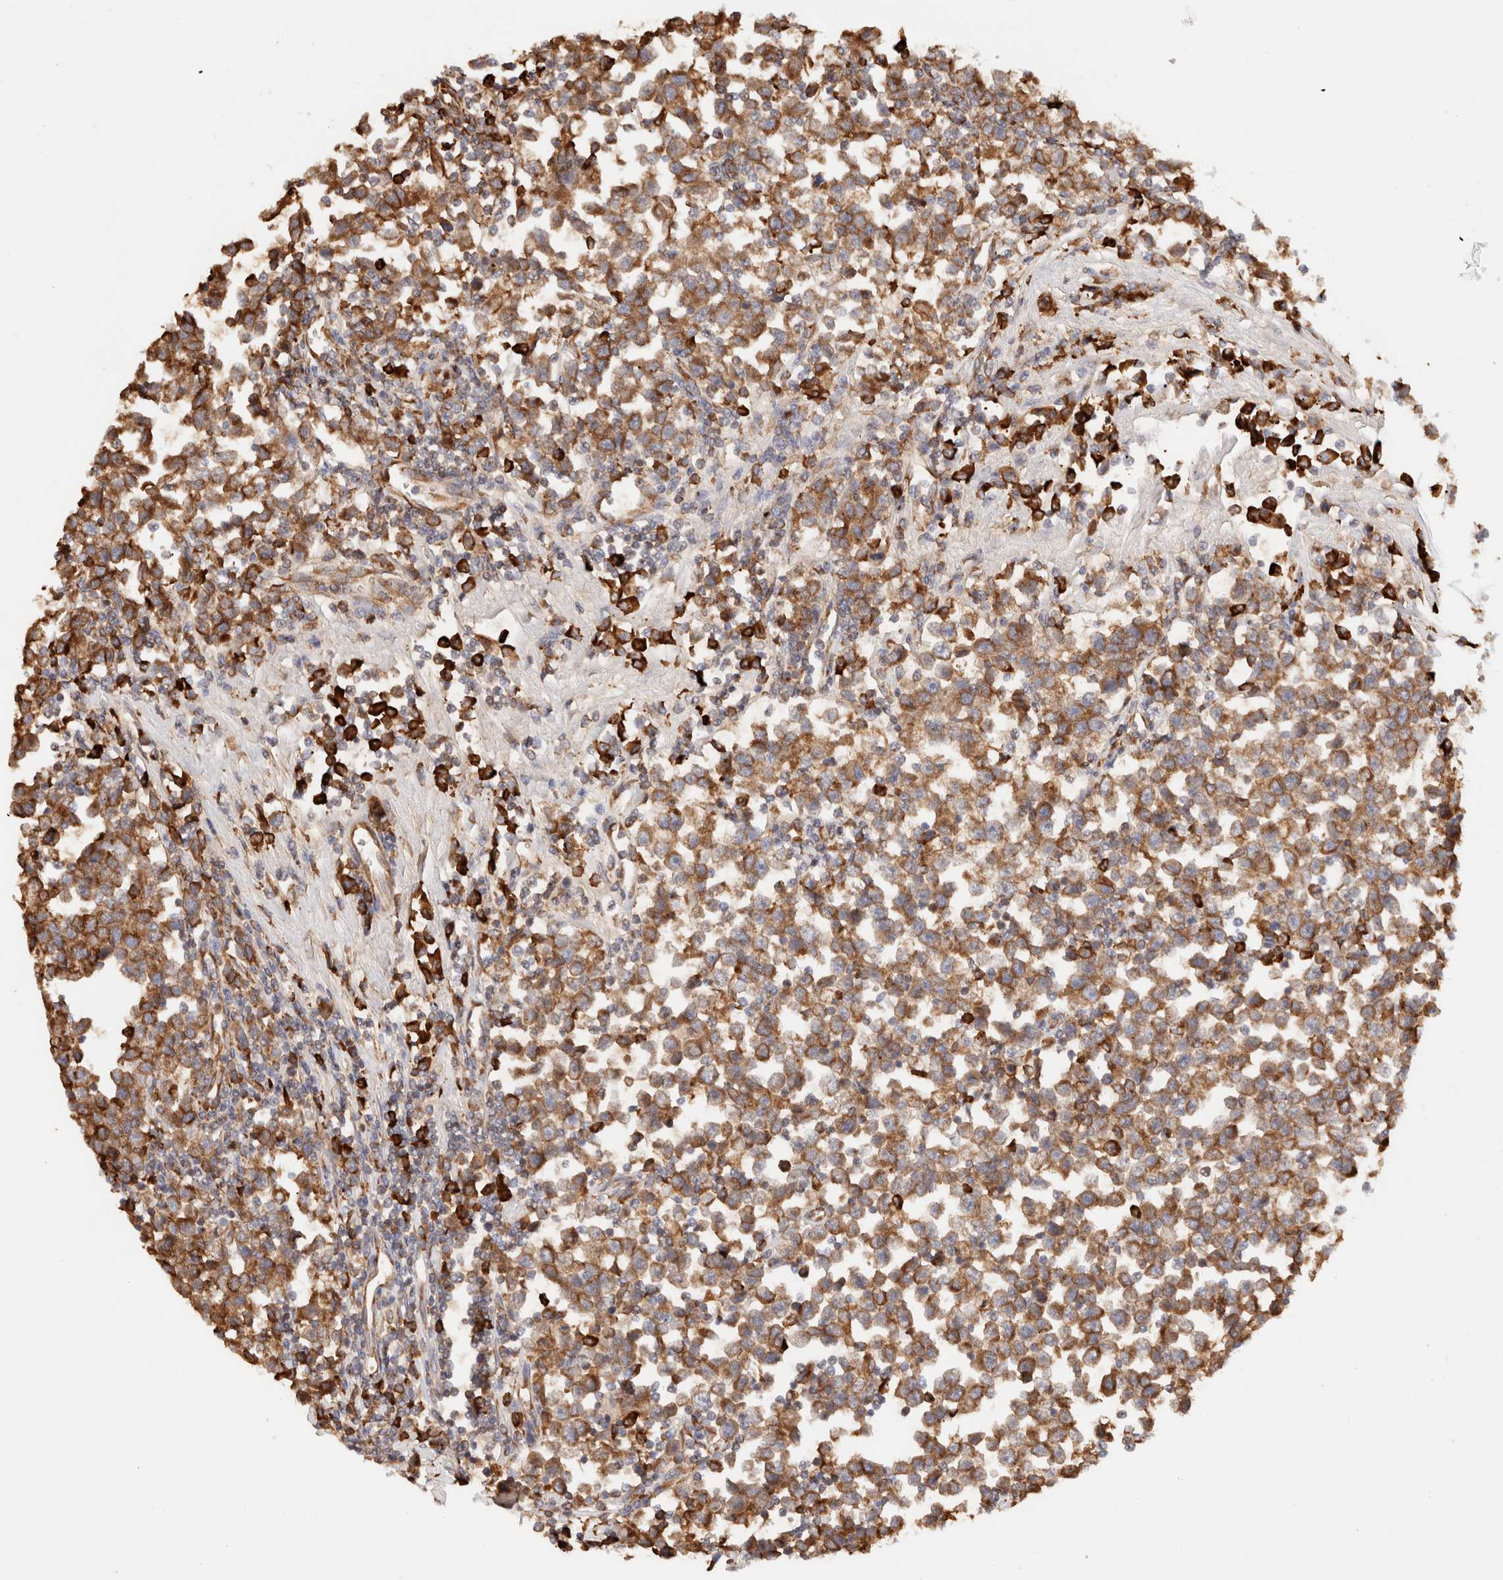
{"staining": {"intensity": "moderate", "quantity": ">75%", "location": "cytoplasmic/membranous"}, "tissue": "testis cancer", "cell_type": "Tumor cells", "image_type": "cancer", "snomed": [{"axis": "morphology", "description": "Seminoma, NOS"}, {"axis": "topography", "description": "Testis"}], "caption": "Immunohistochemistry (DAB (3,3'-diaminobenzidine)) staining of seminoma (testis) demonstrates moderate cytoplasmic/membranous protein expression in about >75% of tumor cells.", "gene": "FER", "patient": {"sex": "male", "age": 43}}